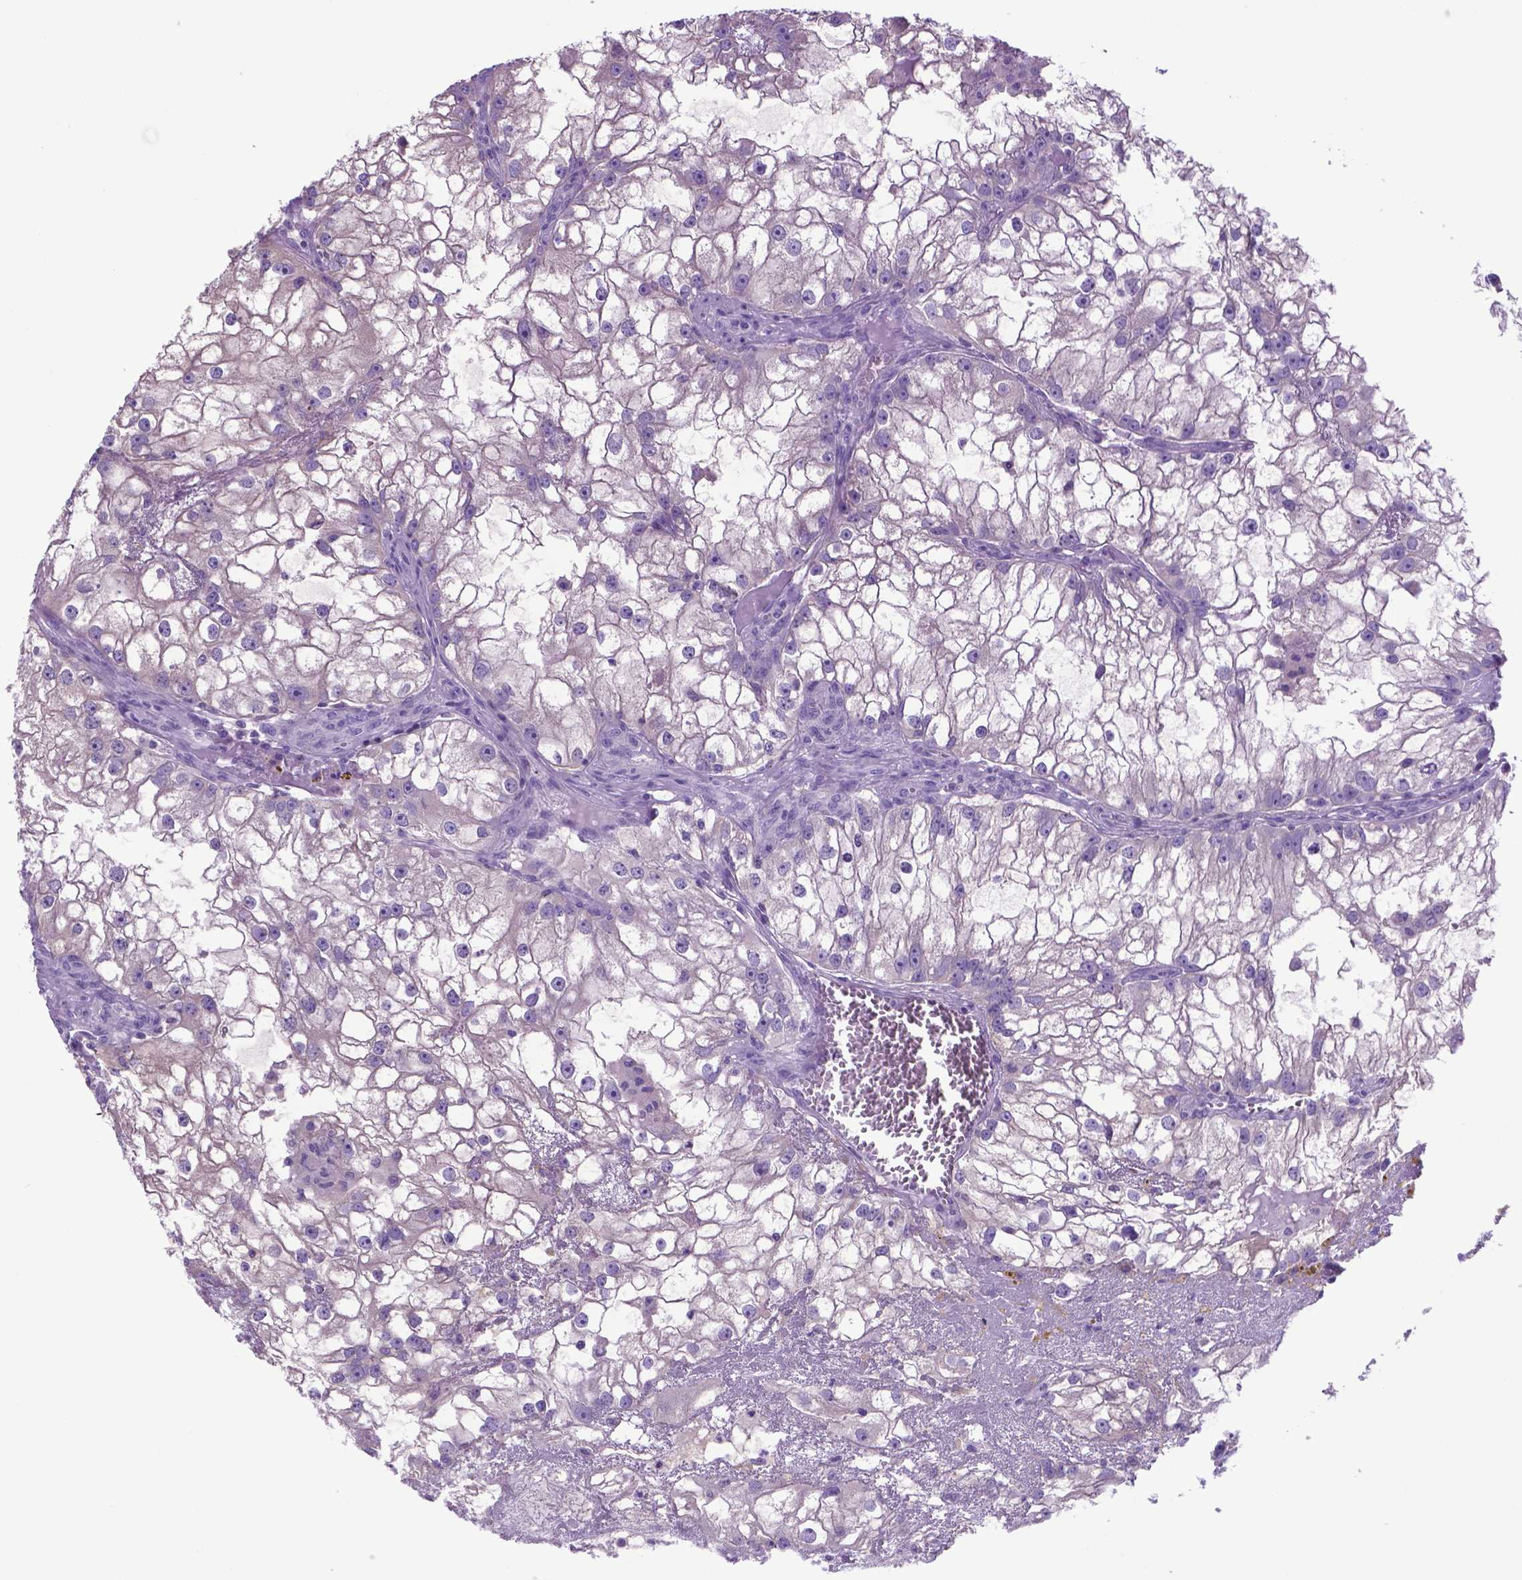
{"staining": {"intensity": "negative", "quantity": "none", "location": "none"}, "tissue": "renal cancer", "cell_type": "Tumor cells", "image_type": "cancer", "snomed": [{"axis": "morphology", "description": "Adenocarcinoma, NOS"}, {"axis": "topography", "description": "Kidney"}], "caption": "IHC of human renal cancer (adenocarcinoma) reveals no positivity in tumor cells.", "gene": "ADRA2B", "patient": {"sex": "male", "age": 59}}